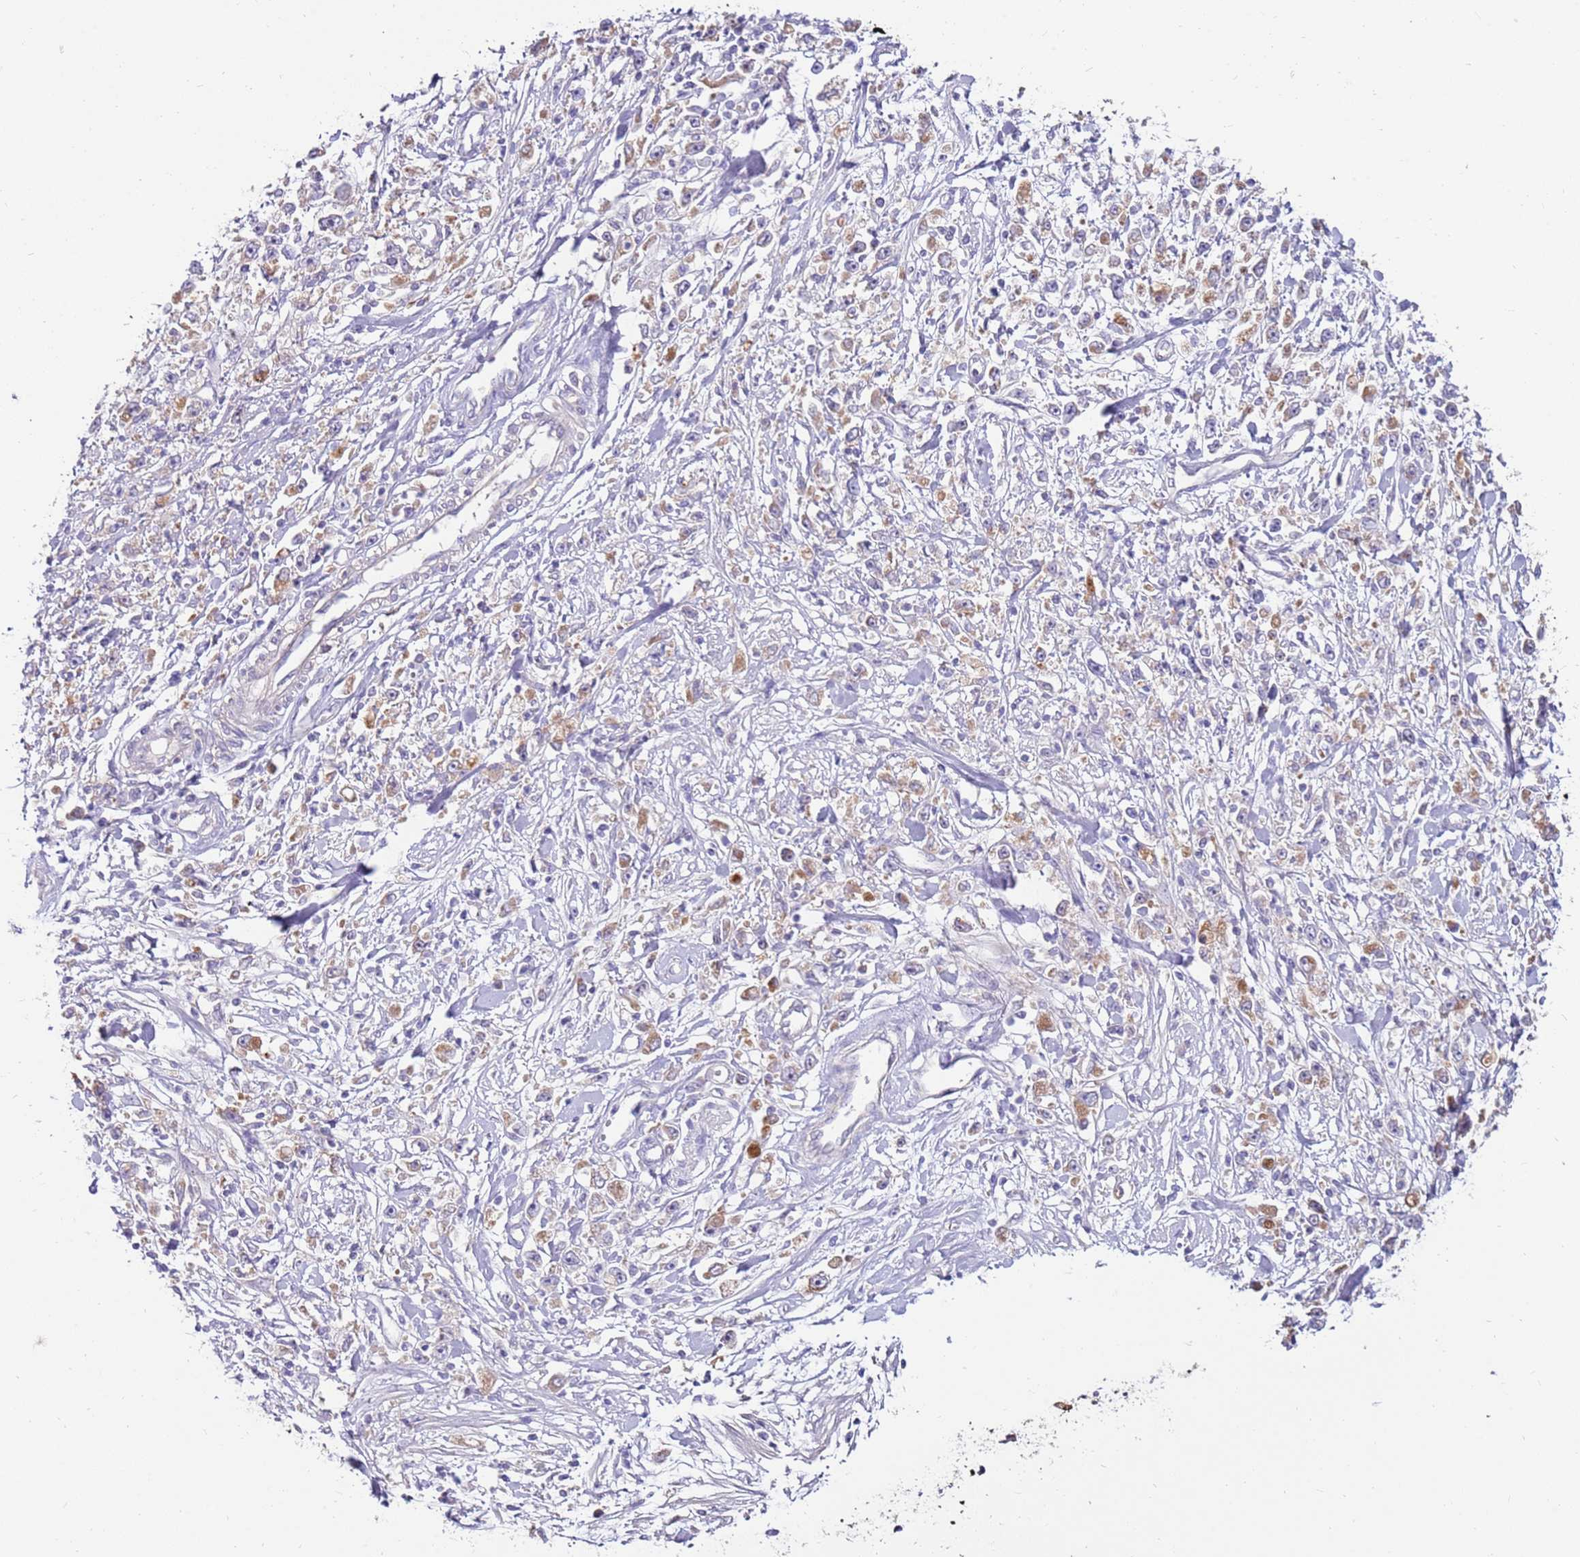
{"staining": {"intensity": "weak", "quantity": "25%-75%", "location": "cytoplasmic/membranous"}, "tissue": "stomach cancer", "cell_type": "Tumor cells", "image_type": "cancer", "snomed": [{"axis": "morphology", "description": "Adenocarcinoma, NOS"}, {"axis": "topography", "description": "Stomach"}], "caption": "Tumor cells demonstrate low levels of weak cytoplasmic/membranous positivity in approximately 25%-75% of cells in human stomach cancer.", "gene": "SLC44A4", "patient": {"sex": "female", "age": 59}}